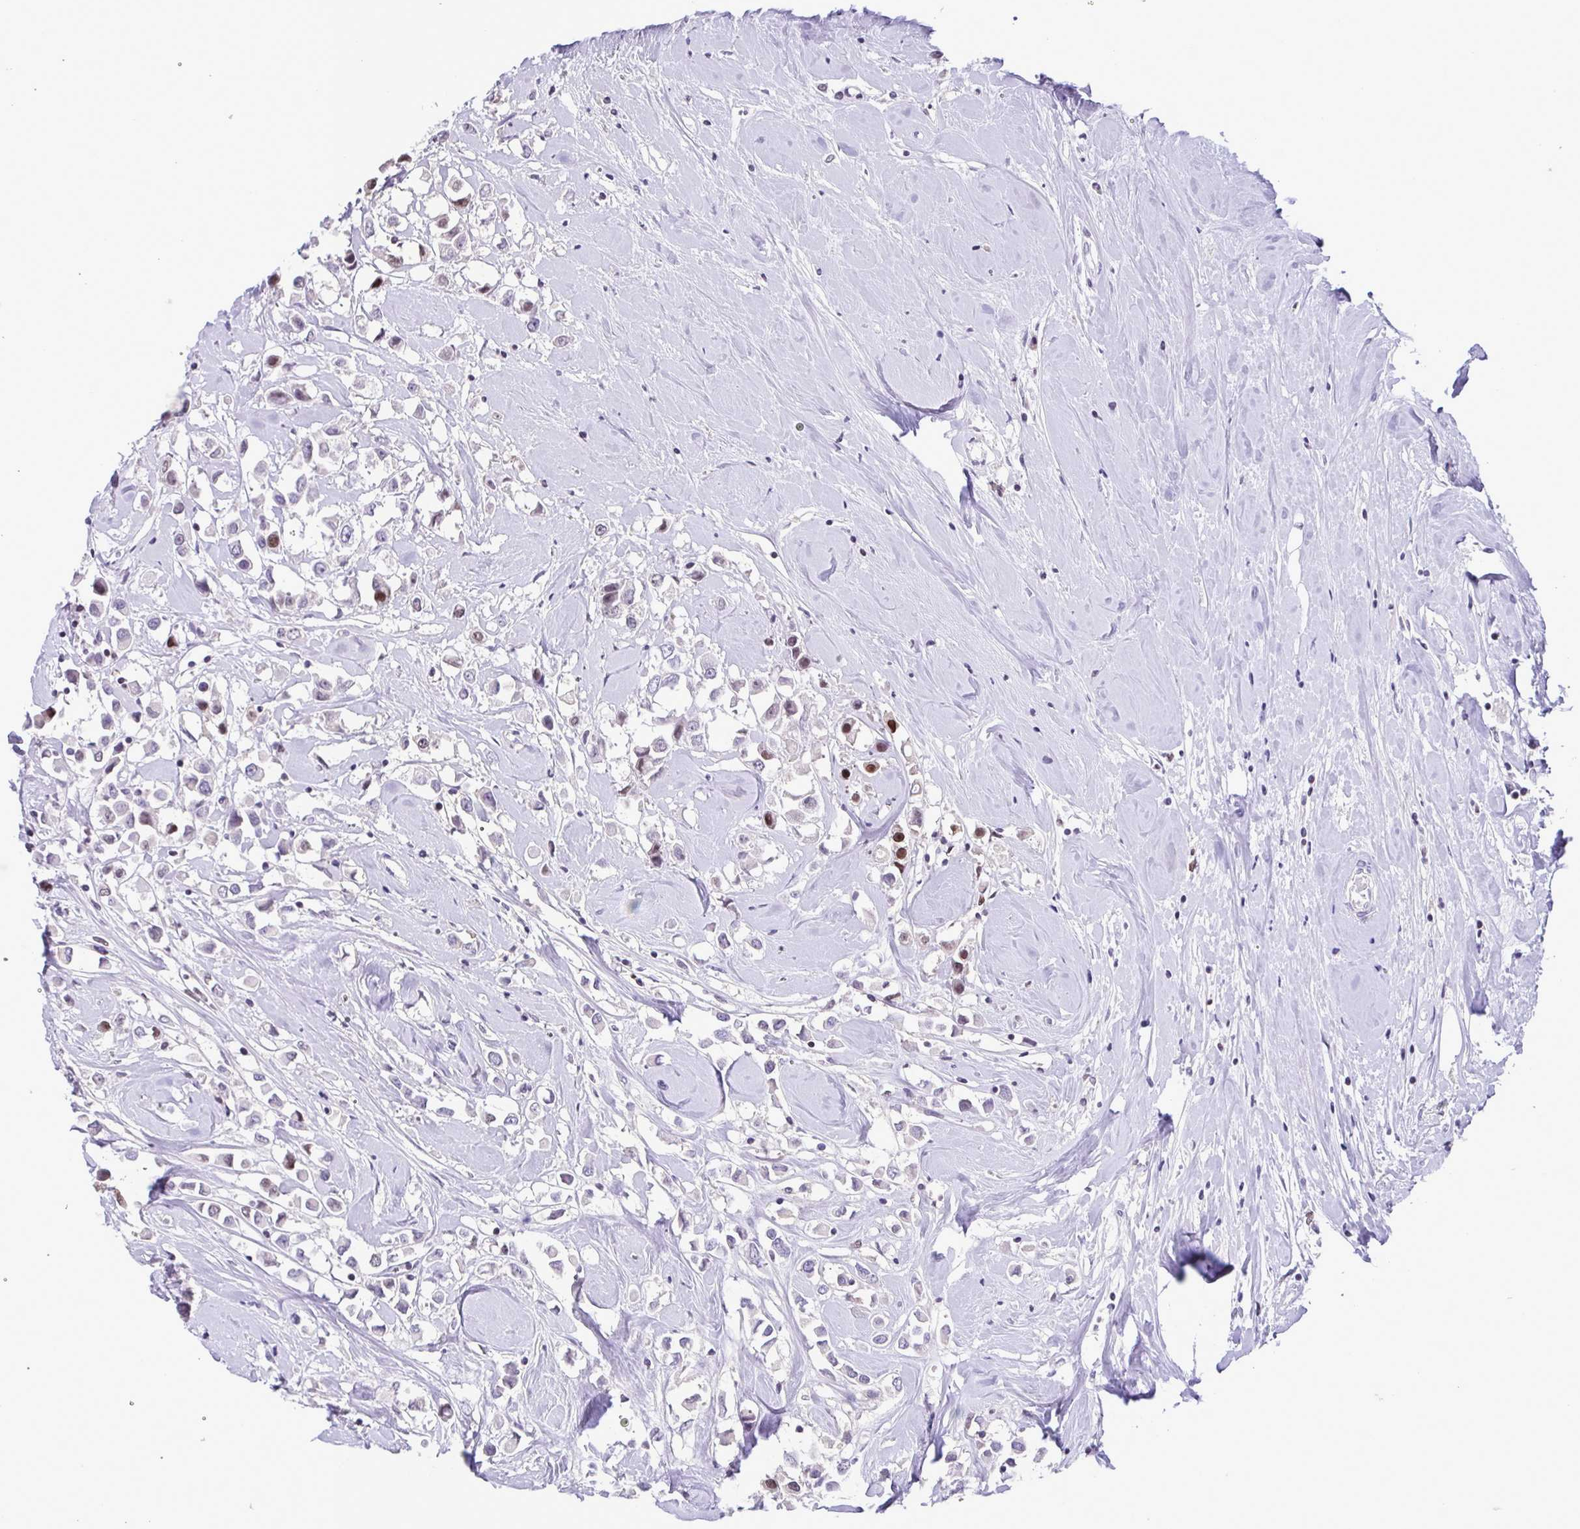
{"staining": {"intensity": "moderate", "quantity": "<25%", "location": "nuclear"}, "tissue": "breast cancer", "cell_type": "Tumor cells", "image_type": "cancer", "snomed": [{"axis": "morphology", "description": "Duct carcinoma"}, {"axis": "topography", "description": "Breast"}], "caption": "The photomicrograph reveals a brown stain indicating the presence of a protein in the nuclear of tumor cells in breast cancer (infiltrating ductal carcinoma).", "gene": "IRF1", "patient": {"sex": "female", "age": 61}}